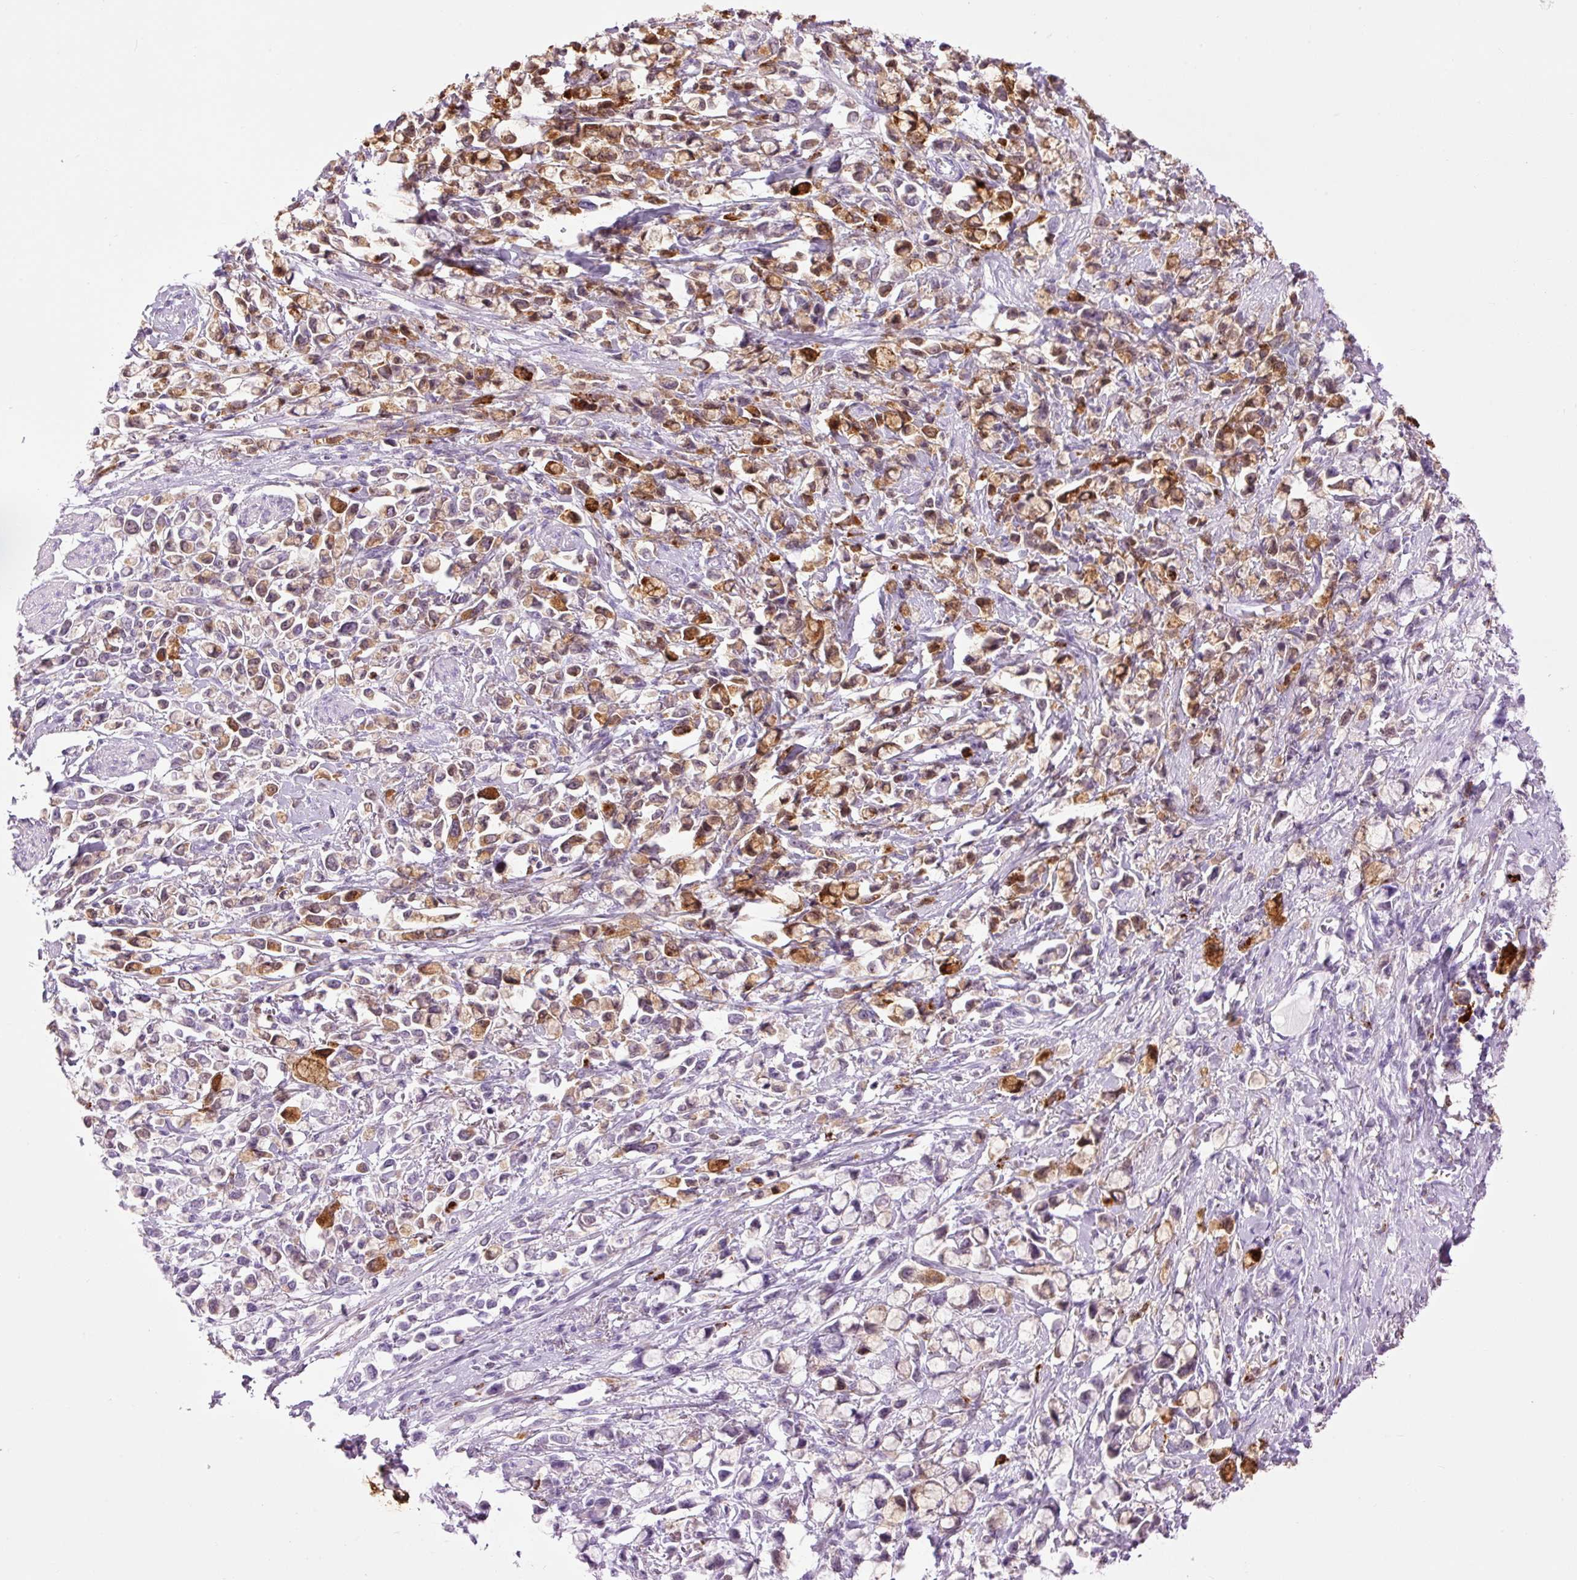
{"staining": {"intensity": "moderate", "quantity": "25%-75%", "location": "cytoplasmic/membranous"}, "tissue": "stomach cancer", "cell_type": "Tumor cells", "image_type": "cancer", "snomed": [{"axis": "morphology", "description": "Adenocarcinoma, NOS"}, {"axis": "topography", "description": "Stomach"}], "caption": "This photomicrograph displays immunohistochemistry staining of stomach cancer, with medium moderate cytoplasmic/membranous expression in approximately 25%-75% of tumor cells.", "gene": "LYZ", "patient": {"sex": "female", "age": 81}}